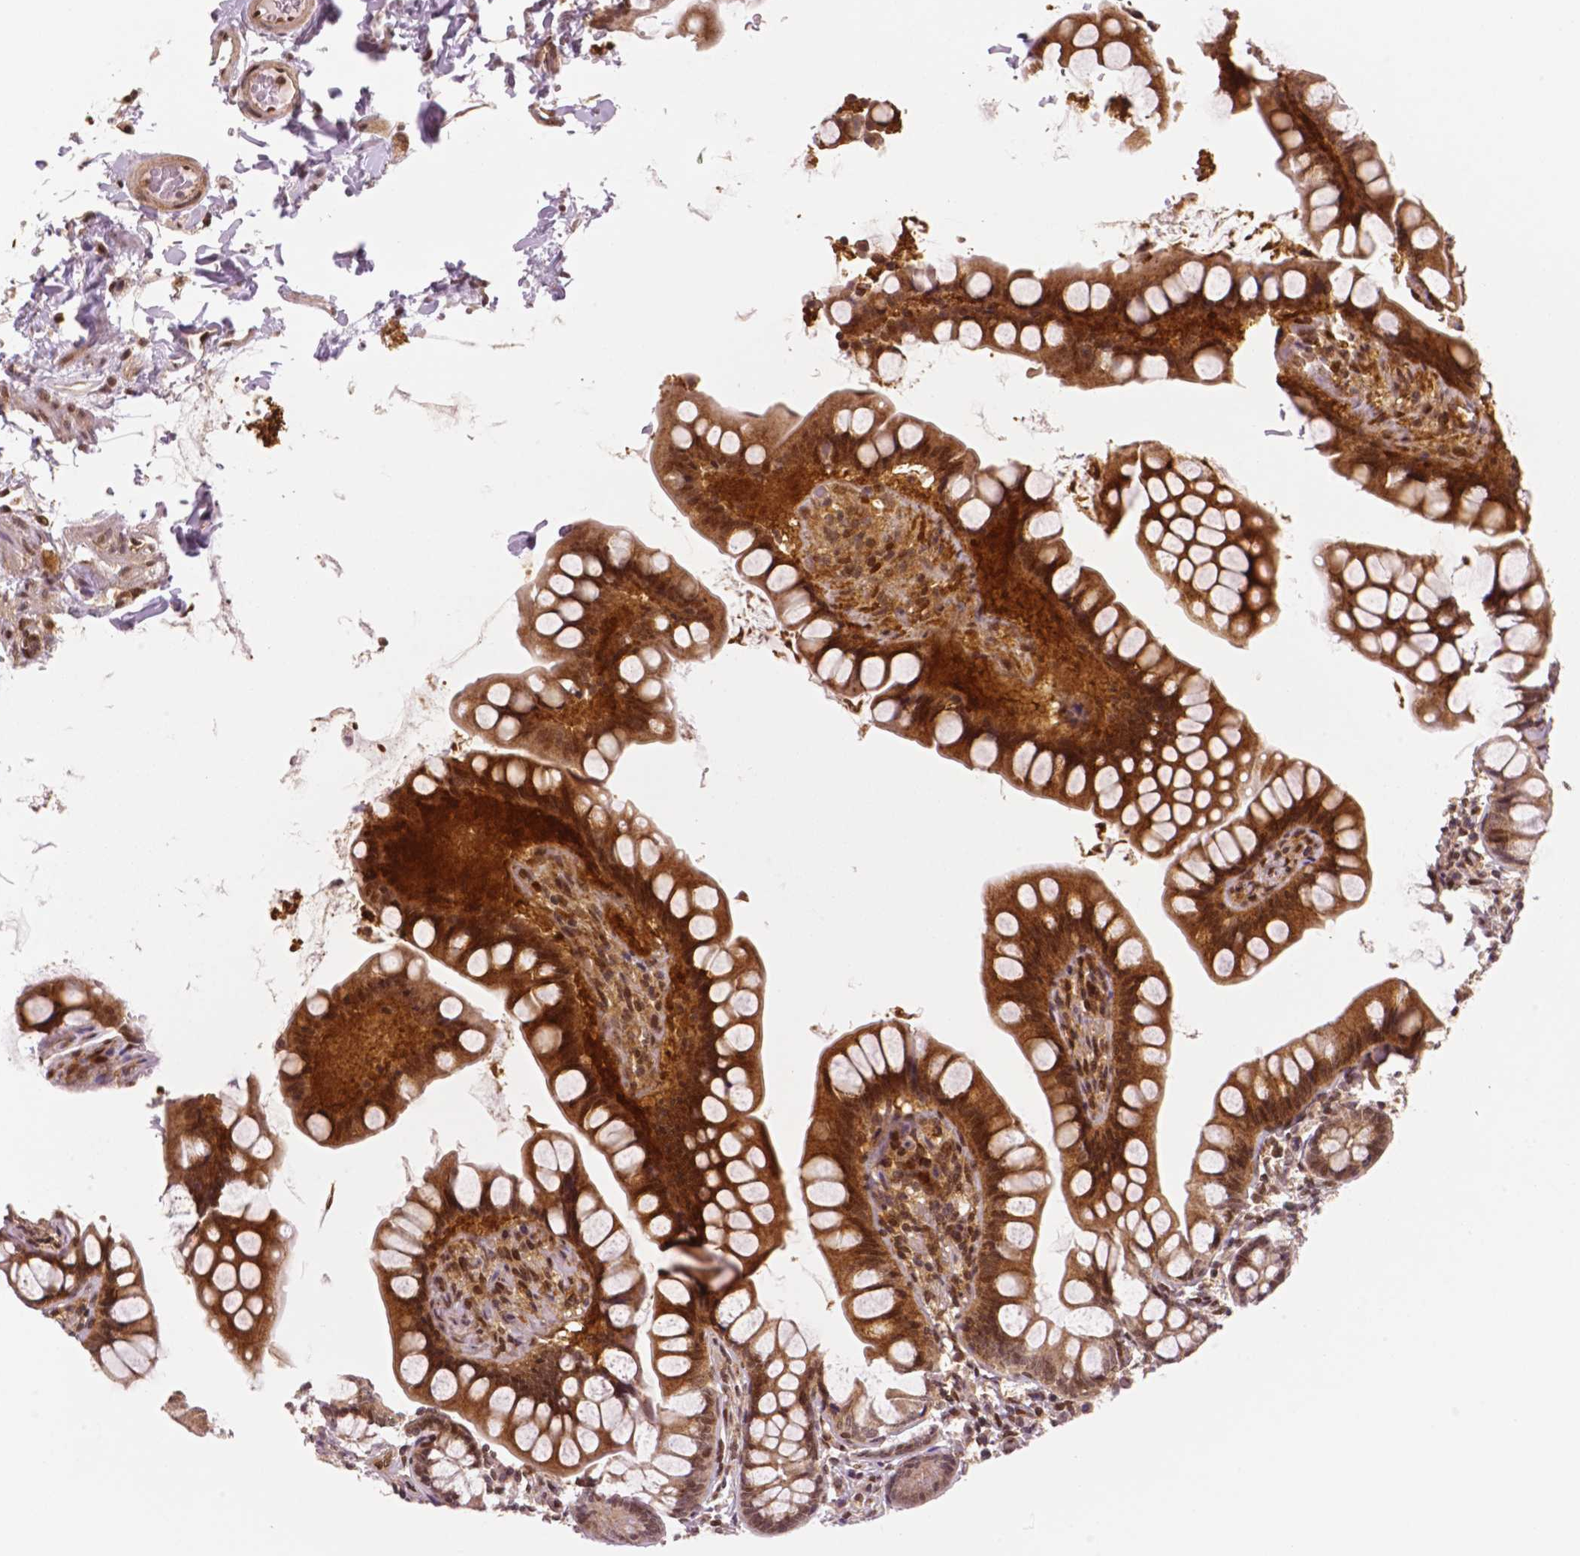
{"staining": {"intensity": "moderate", "quantity": ">75%", "location": "cytoplasmic/membranous,nuclear"}, "tissue": "small intestine", "cell_type": "Glandular cells", "image_type": "normal", "snomed": [{"axis": "morphology", "description": "Normal tissue, NOS"}, {"axis": "topography", "description": "Small intestine"}], "caption": "Glandular cells exhibit moderate cytoplasmic/membranous,nuclear expression in approximately >75% of cells in benign small intestine. The protein is shown in brown color, while the nuclei are stained blue.", "gene": "STAT3", "patient": {"sex": "male", "age": 70}}